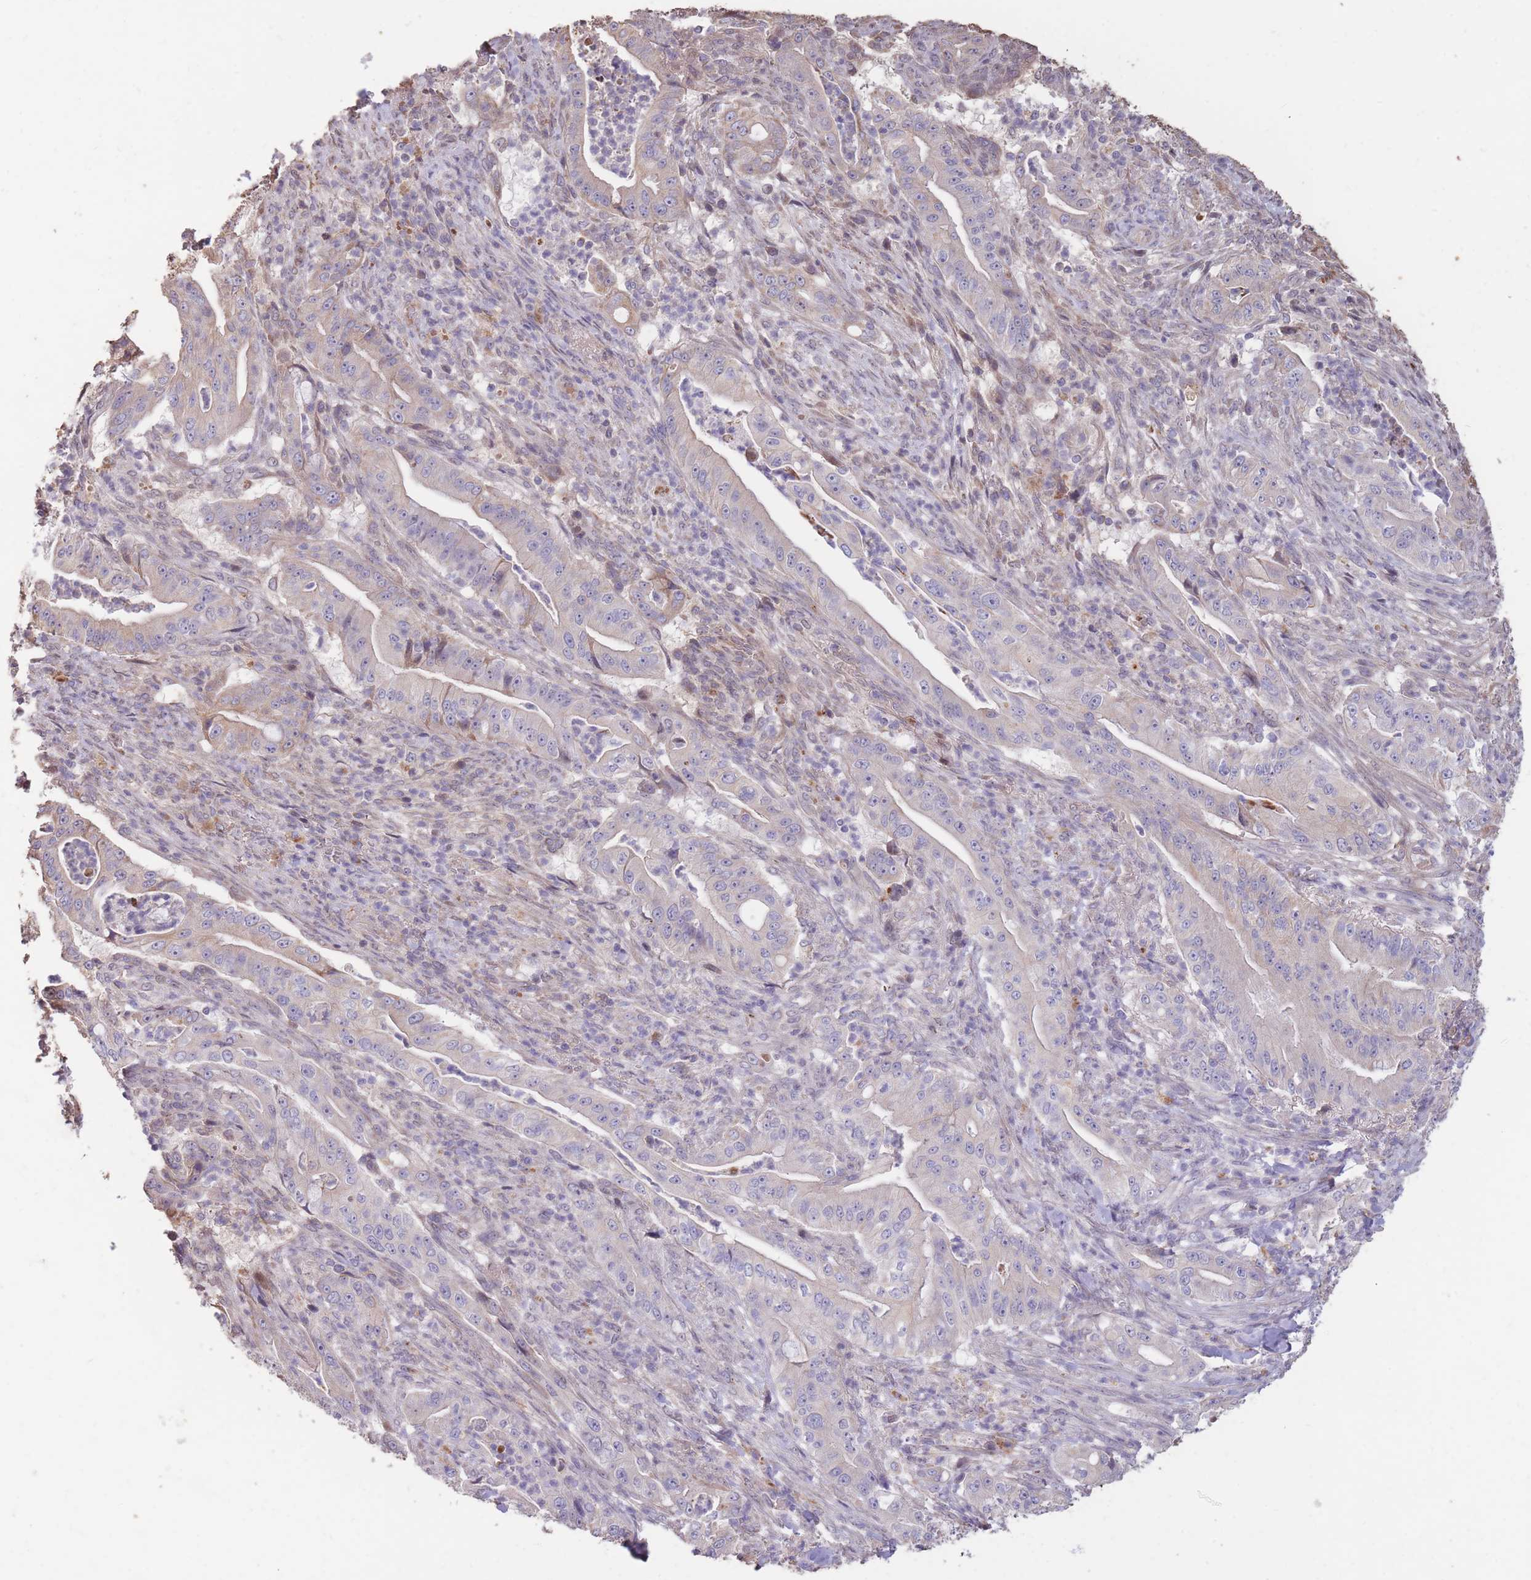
{"staining": {"intensity": "weak", "quantity": "<25%", "location": "cytoplasmic/membranous"}, "tissue": "pancreatic cancer", "cell_type": "Tumor cells", "image_type": "cancer", "snomed": [{"axis": "morphology", "description": "Adenocarcinoma, NOS"}, {"axis": "topography", "description": "Pancreas"}], "caption": "Tumor cells show no significant protein positivity in adenocarcinoma (pancreatic). The staining was performed using DAB (3,3'-diaminobenzidine) to visualize the protein expression in brown, while the nuclei were stained in blue with hematoxylin (Magnification: 20x).", "gene": "RGS14", "patient": {"sex": "male", "age": 71}}